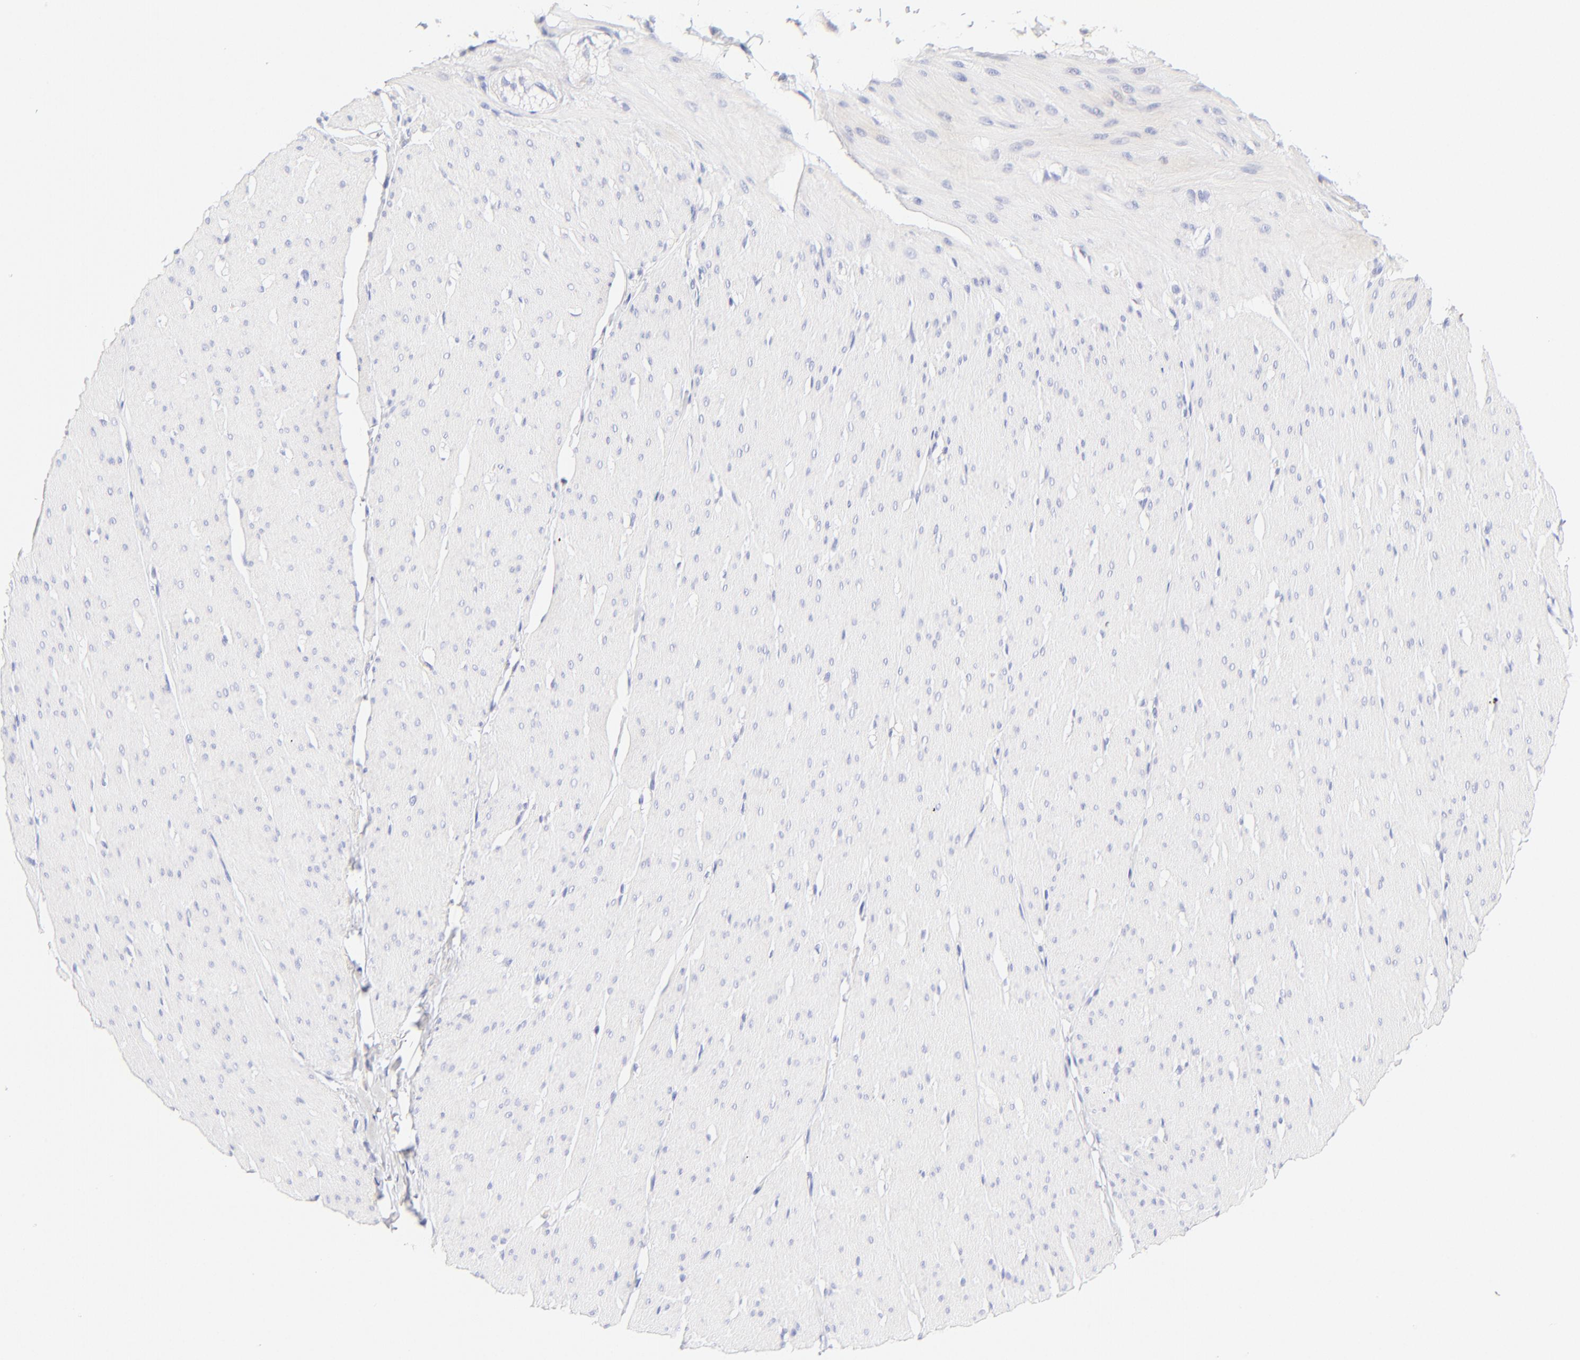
{"staining": {"intensity": "negative", "quantity": "none", "location": "none"}, "tissue": "smooth muscle", "cell_type": "Smooth muscle cells", "image_type": "normal", "snomed": [{"axis": "morphology", "description": "Normal tissue, NOS"}, {"axis": "topography", "description": "Smooth muscle"}, {"axis": "topography", "description": "Colon"}], "caption": "Immunohistochemistry histopathology image of benign smooth muscle: smooth muscle stained with DAB exhibits no significant protein staining in smooth muscle cells.", "gene": "ASB9", "patient": {"sex": "male", "age": 67}}